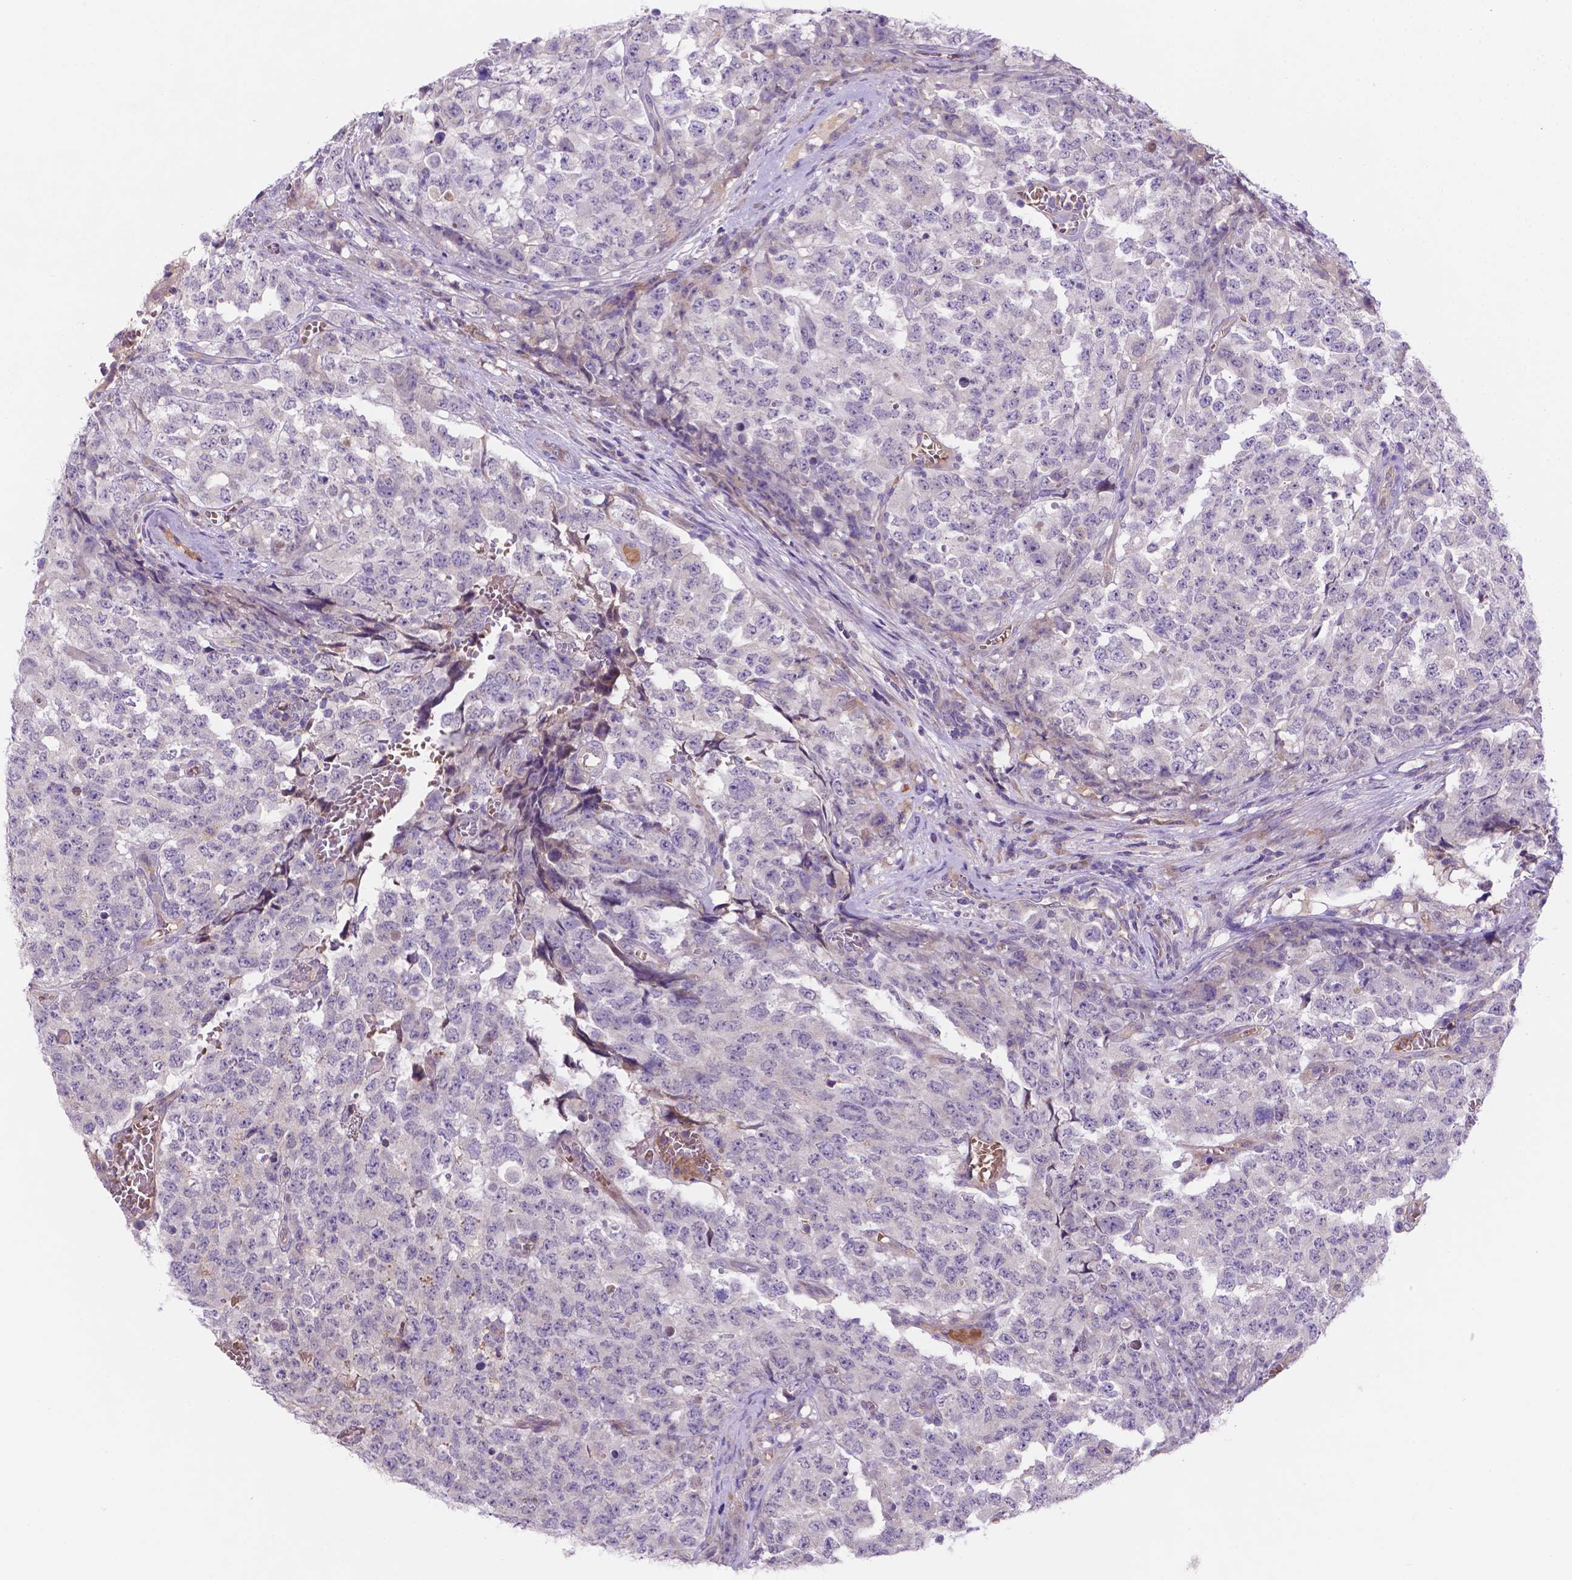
{"staining": {"intensity": "negative", "quantity": "none", "location": "none"}, "tissue": "testis cancer", "cell_type": "Tumor cells", "image_type": "cancer", "snomed": [{"axis": "morphology", "description": "Carcinoma, Embryonal, NOS"}, {"axis": "topography", "description": "Testis"}], "caption": "The immunohistochemistry histopathology image has no significant expression in tumor cells of testis cancer tissue.", "gene": "TM4SF20", "patient": {"sex": "male", "age": 23}}